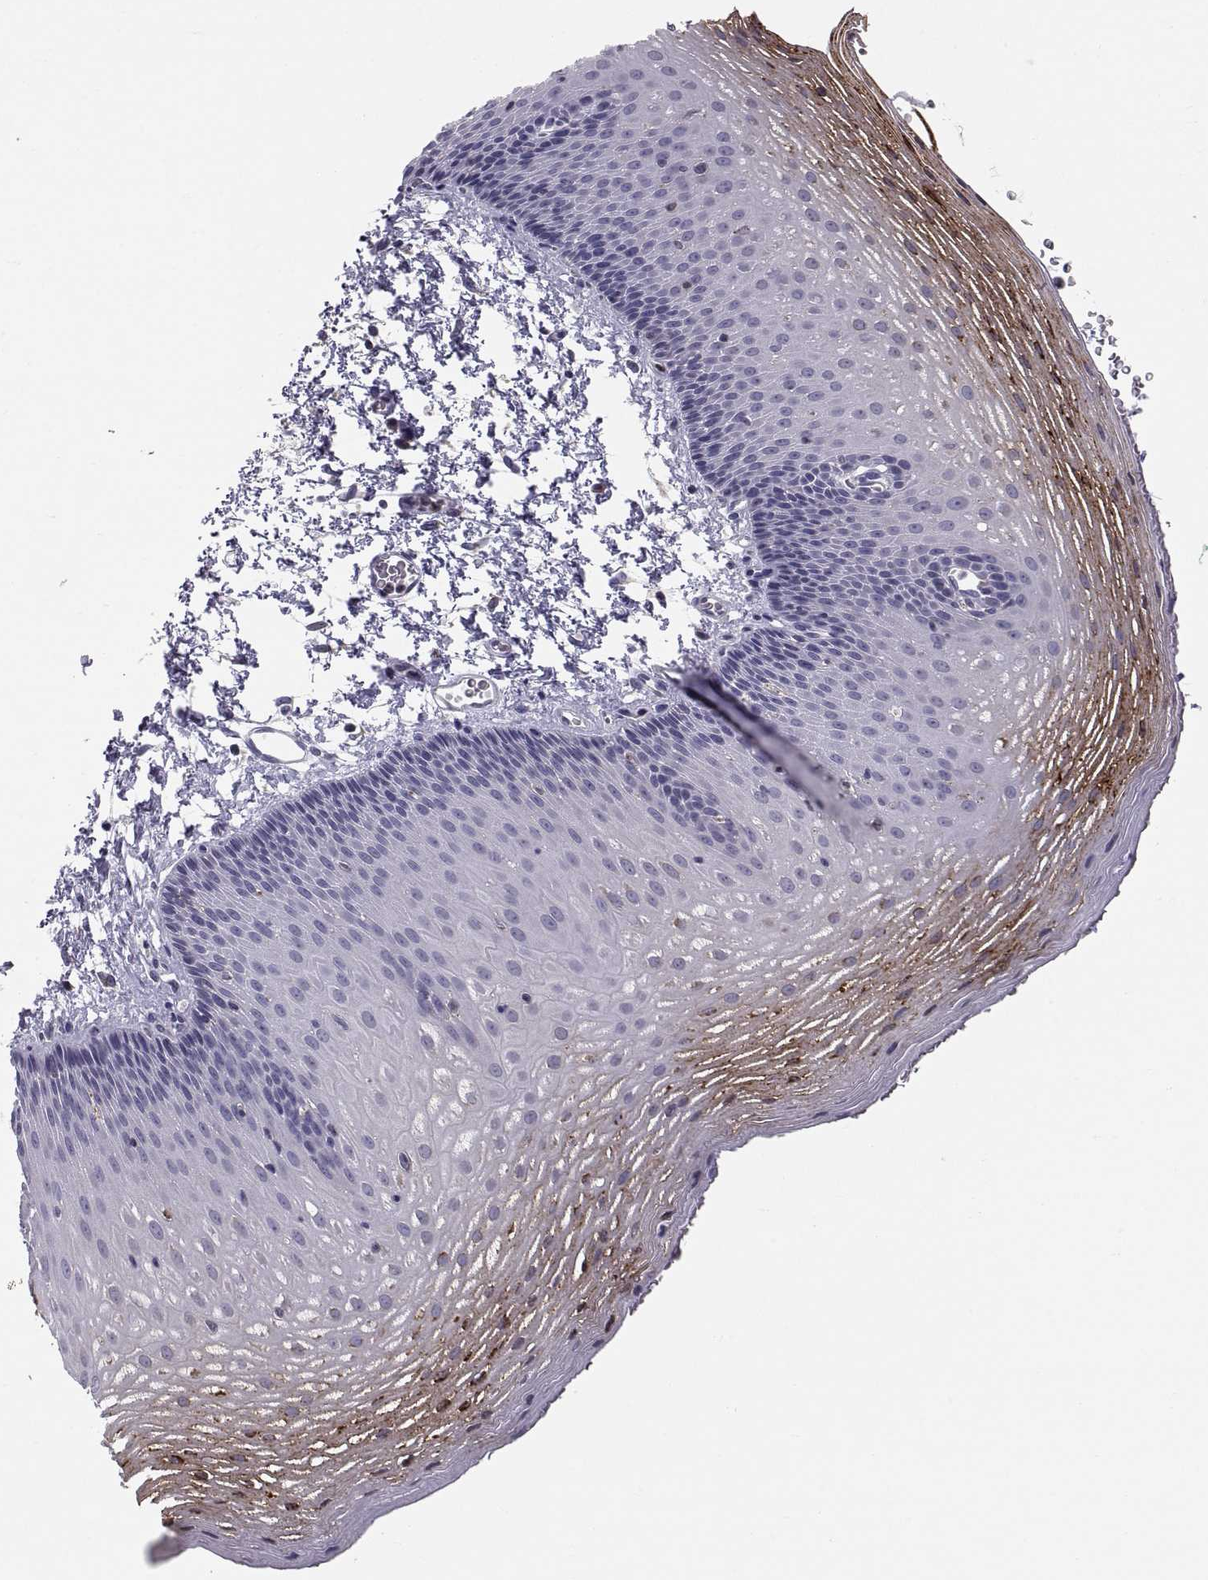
{"staining": {"intensity": "strong", "quantity": "25%-75%", "location": "cytoplasmic/membranous"}, "tissue": "esophagus", "cell_type": "Squamous epithelial cells", "image_type": "normal", "snomed": [{"axis": "morphology", "description": "Normal tissue, NOS"}, {"axis": "topography", "description": "Esophagus"}], "caption": "An image of human esophagus stained for a protein reveals strong cytoplasmic/membranous brown staining in squamous epithelial cells. (DAB IHC with brightfield microscopy, high magnification).", "gene": "ERO1A", "patient": {"sex": "male", "age": 76}}